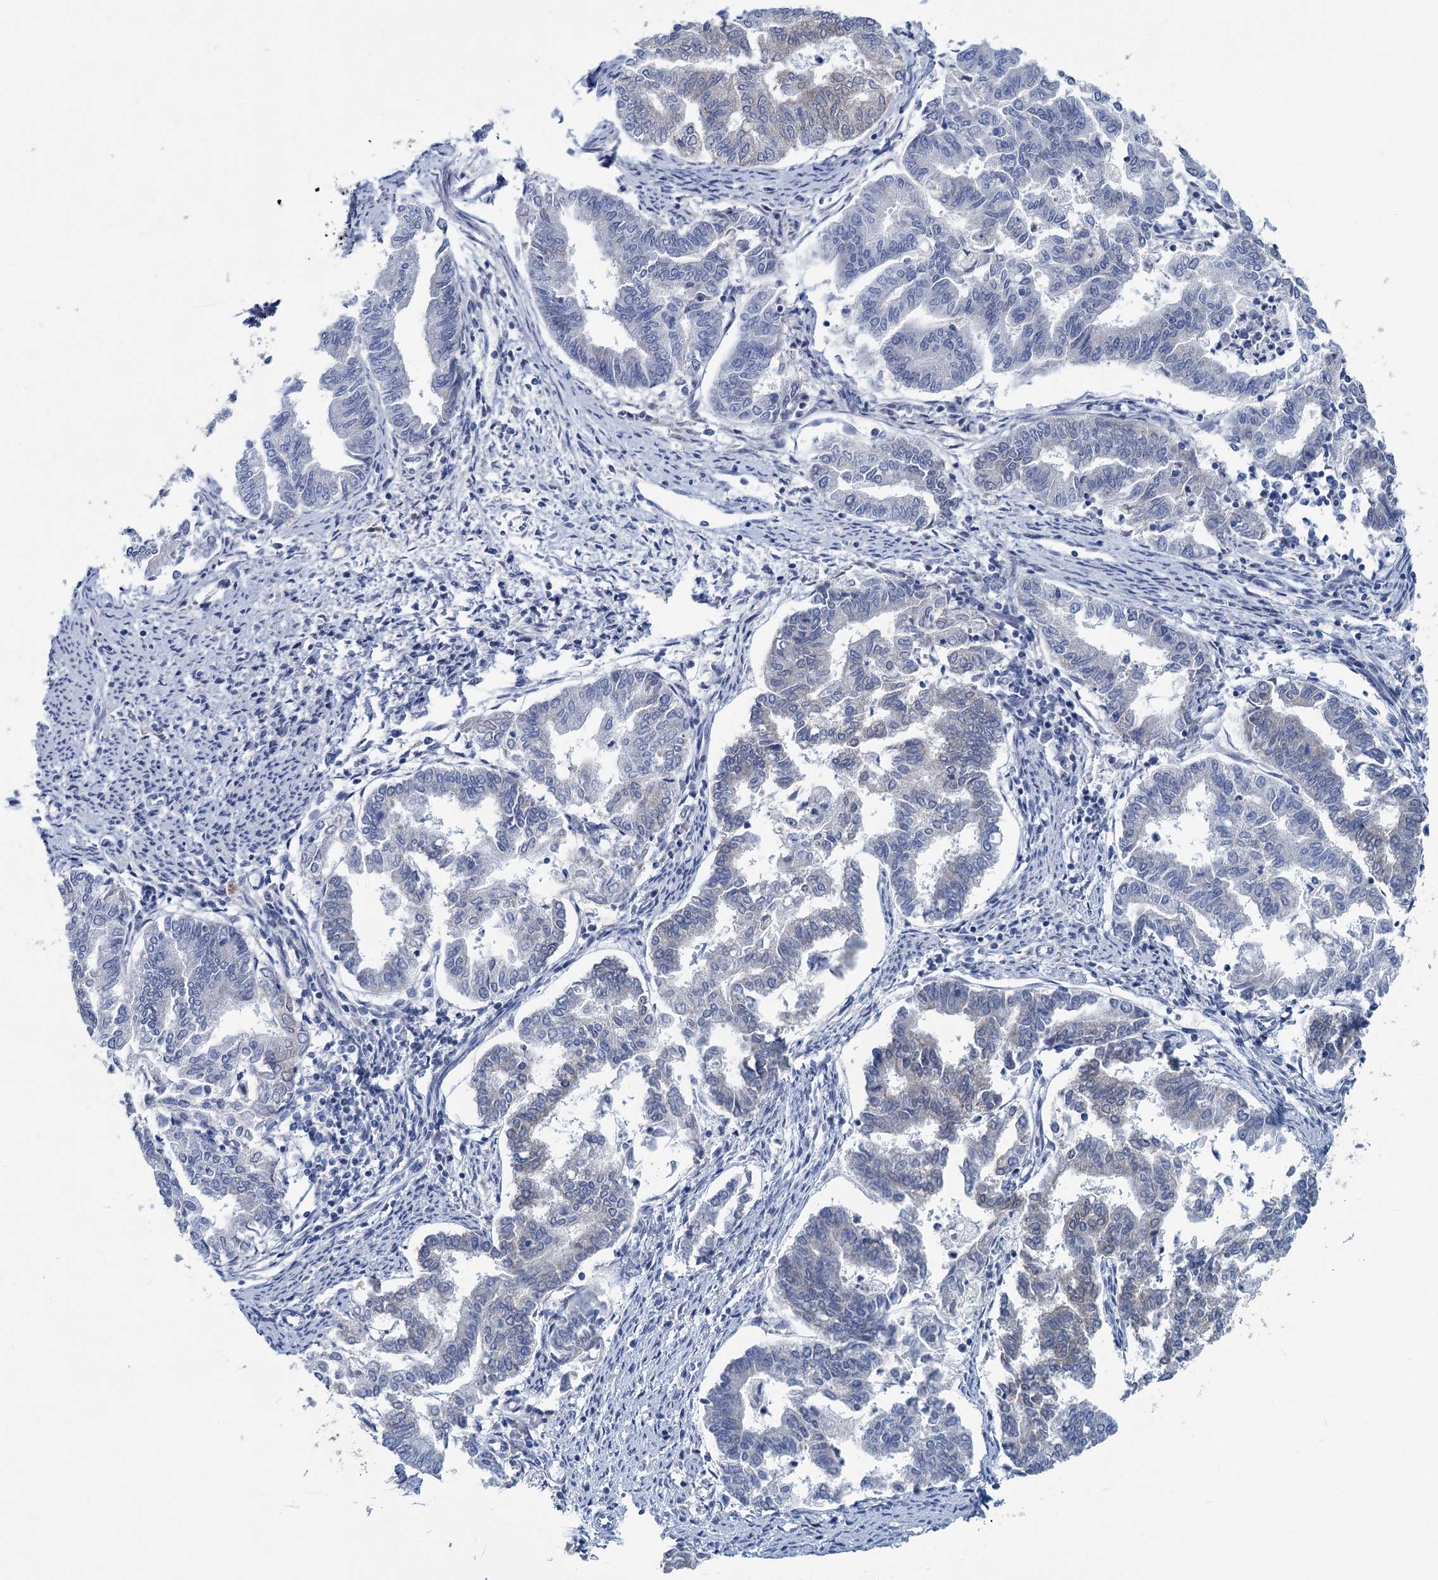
{"staining": {"intensity": "negative", "quantity": "none", "location": "none"}, "tissue": "endometrial cancer", "cell_type": "Tumor cells", "image_type": "cancer", "snomed": [{"axis": "morphology", "description": "Adenocarcinoma, NOS"}, {"axis": "topography", "description": "Endometrium"}], "caption": "High power microscopy micrograph of an immunohistochemistry (IHC) image of endometrial adenocarcinoma, revealing no significant staining in tumor cells.", "gene": "CHDH", "patient": {"sex": "female", "age": 79}}